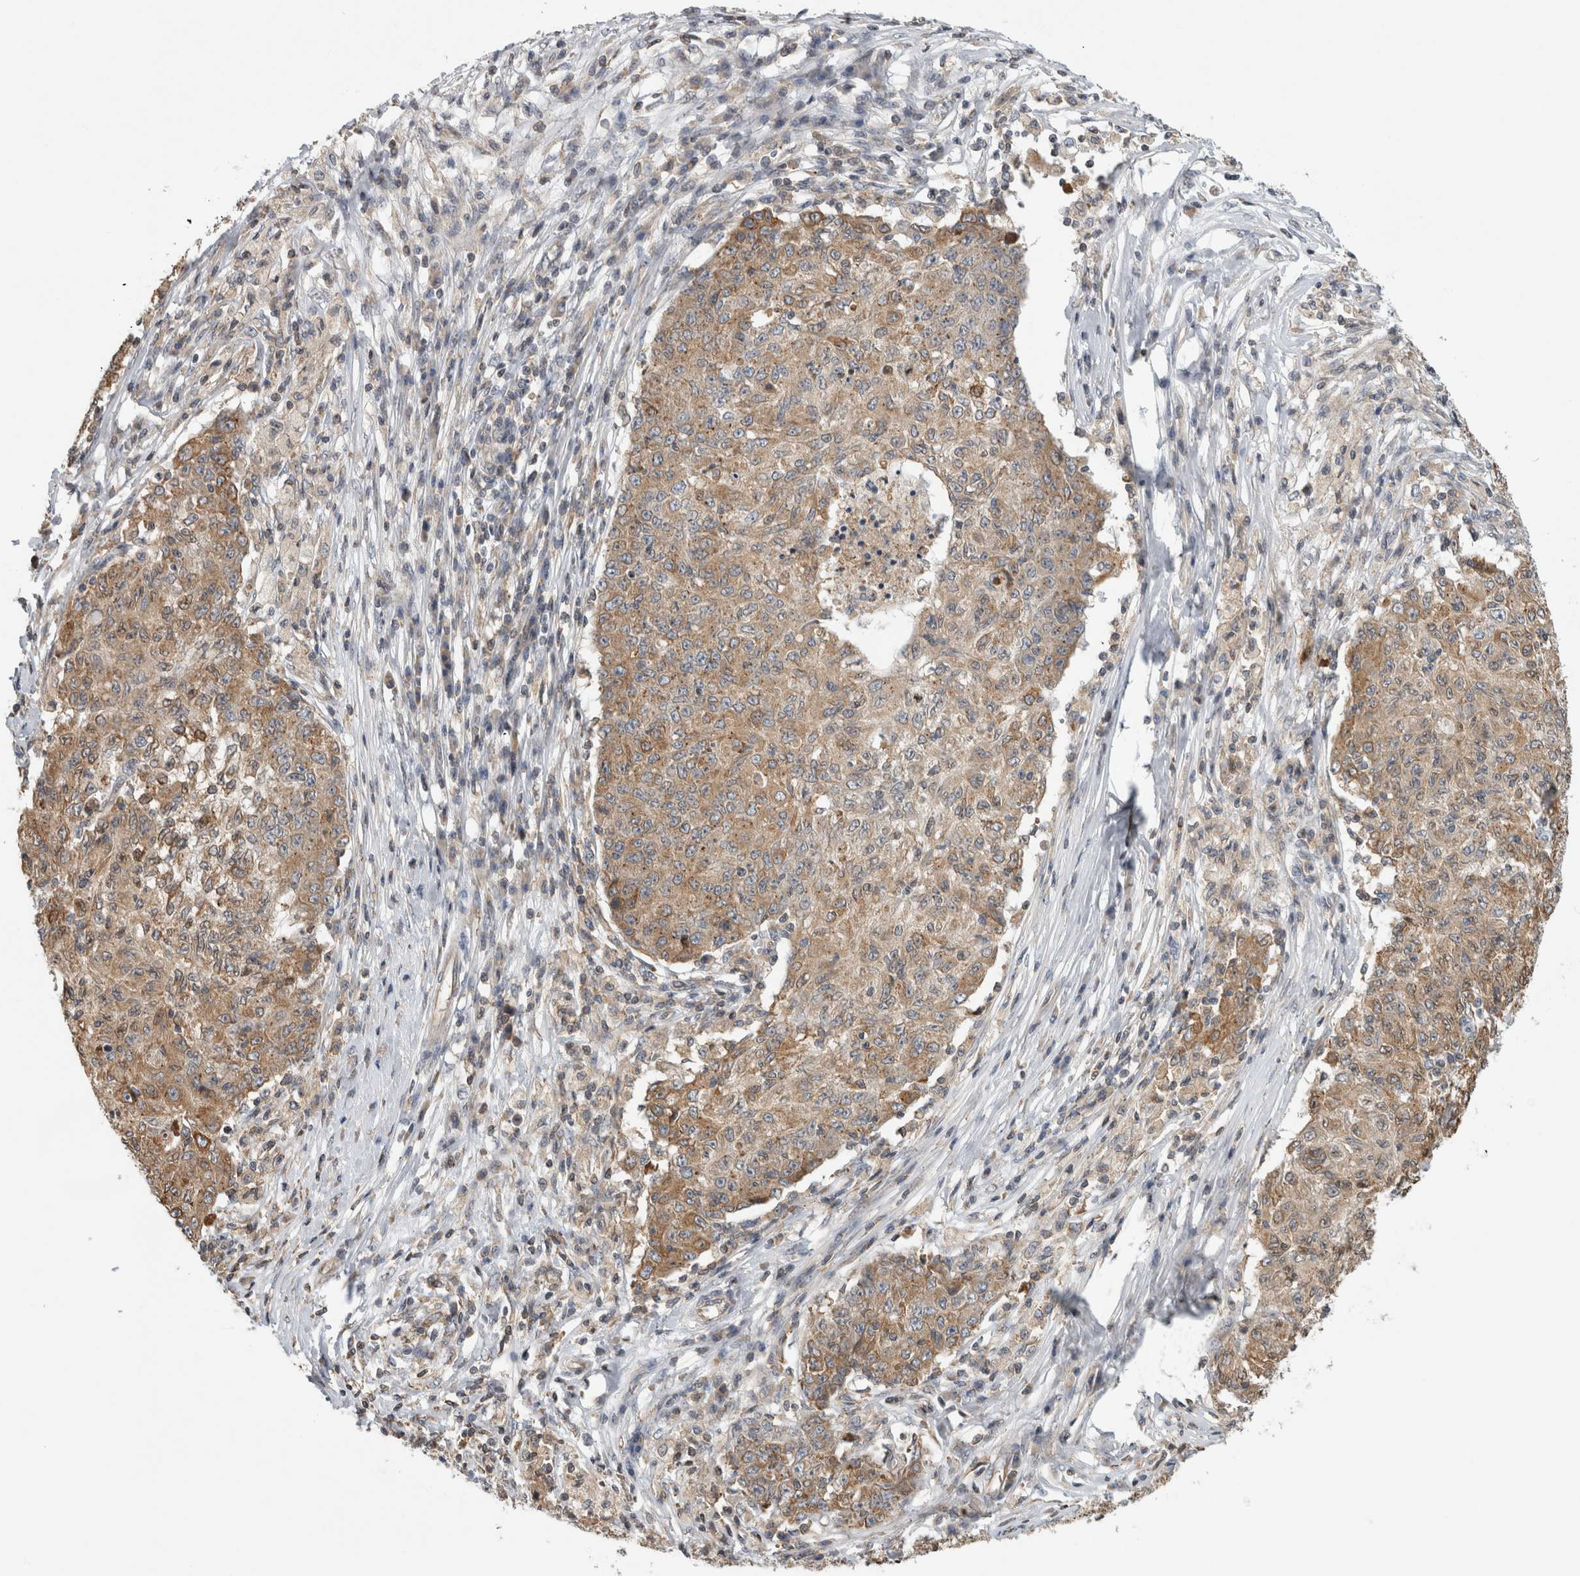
{"staining": {"intensity": "moderate", "quantity": ">75%", "location": "cytoplasmic/membranous"}, "tissue": "ovarian cancer", "cell_type": "Tumor cells", "image_type": "cancer", "snomed": [{"axis": "morphology", "description": "Carcinoma, endometroid"}, {"axis": "topography", "description": "Ovary"}], "caption": "Human ovarian endometroid carcinoma stained with a protein marker demonstrates moderate staining in tumor cells.", "gene": "PARP6", "patient": {"sex": "female", "age": 42}}